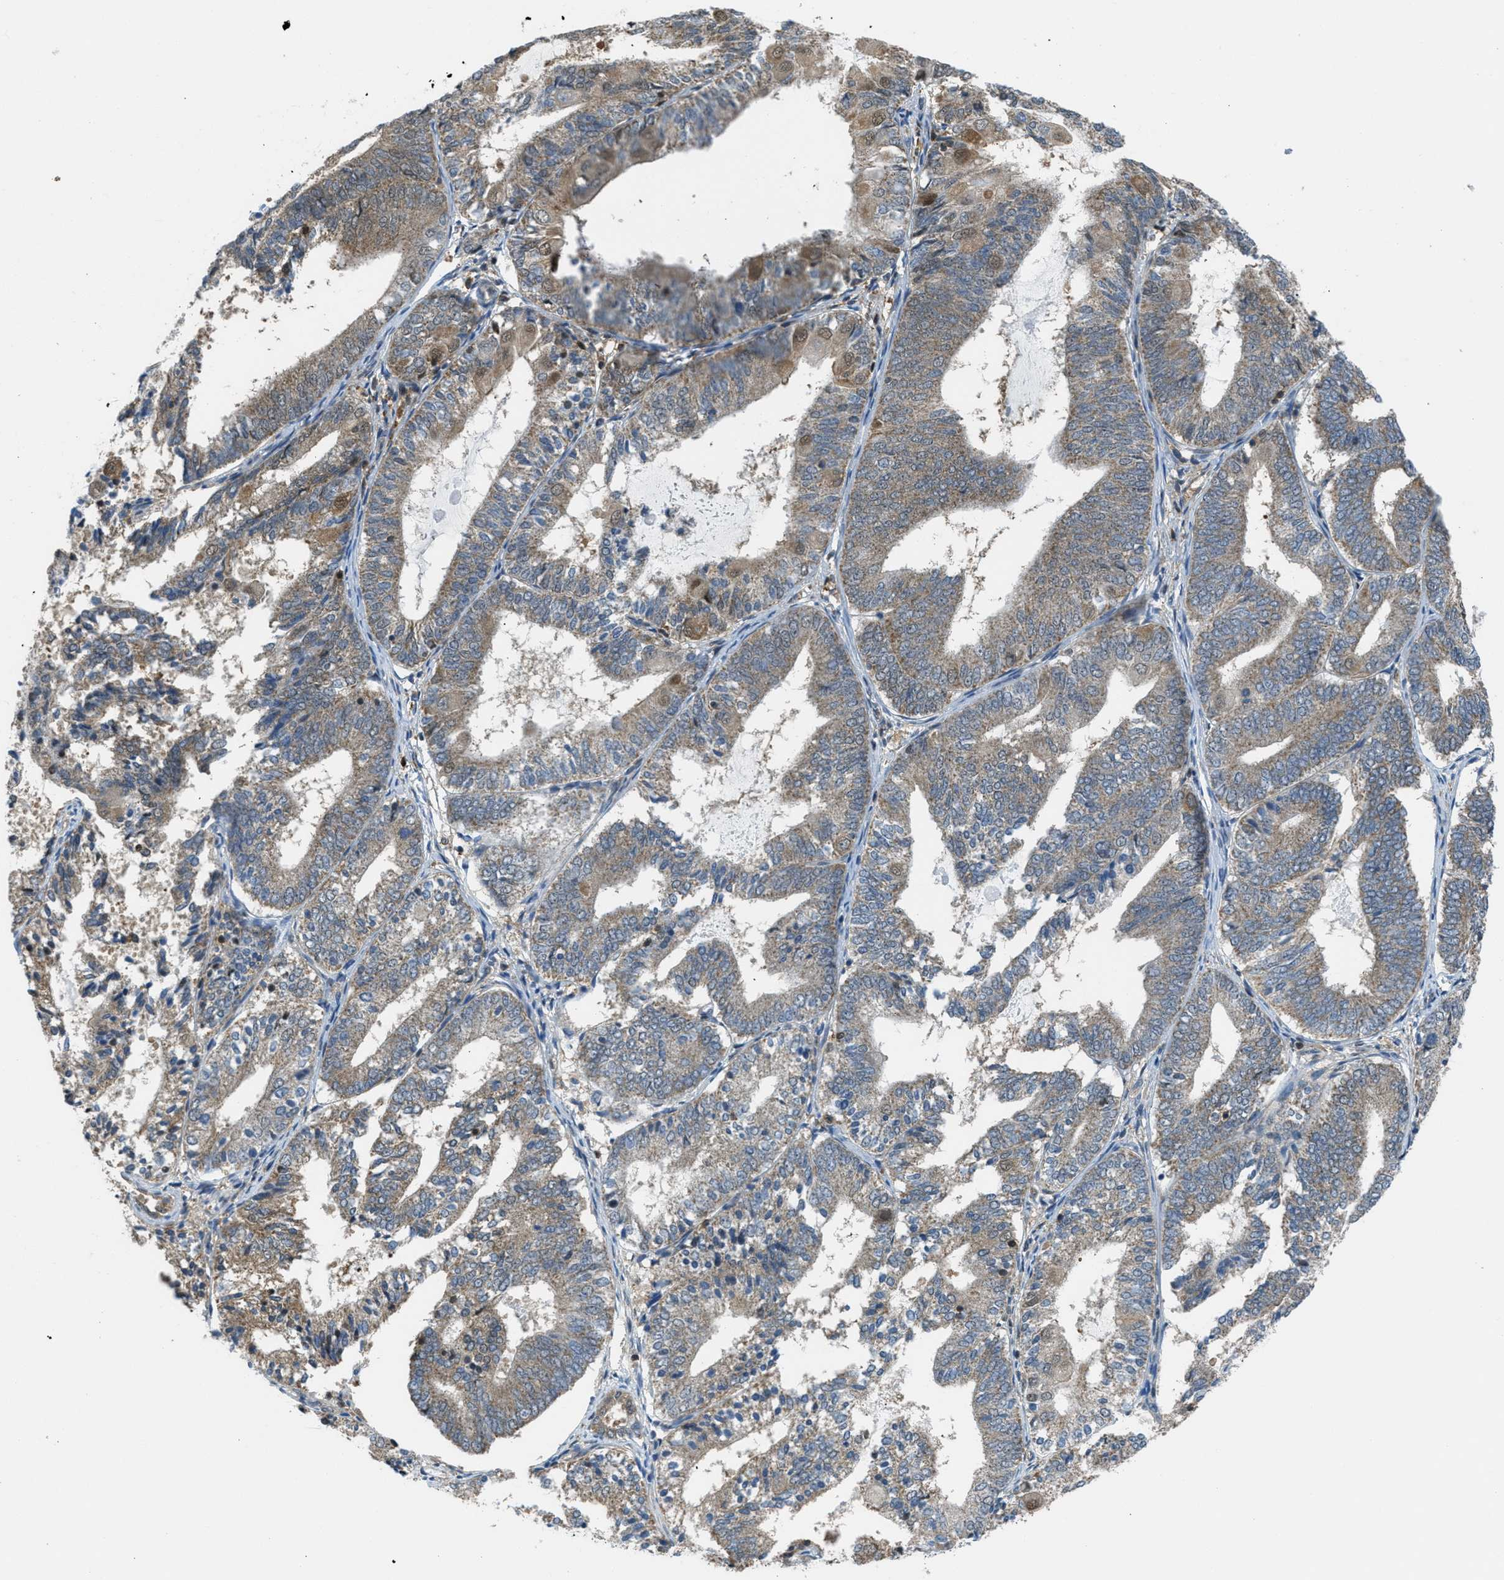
{"staining": {"intensity": "moderate", "quantity": ">75%", "location": "cytoplasmic/membranous"}, "tissue": "endometrial cancer", "cell_type": "Tumor cells", "image_type": "cancer", "snomed": [{"axis": "morphology", "description": "Adenocarcinoma, NOS"}, {"axis": "topography", "description": "Endometrium"}], "caption": "Tumor cells reveal moderate cytoplasmic/membranous expression in approximately >75% of cells in endometrial adenocarcinoma.", "gene": "PIP5K1C", "patient": {"sex": "female", "age": 81}}